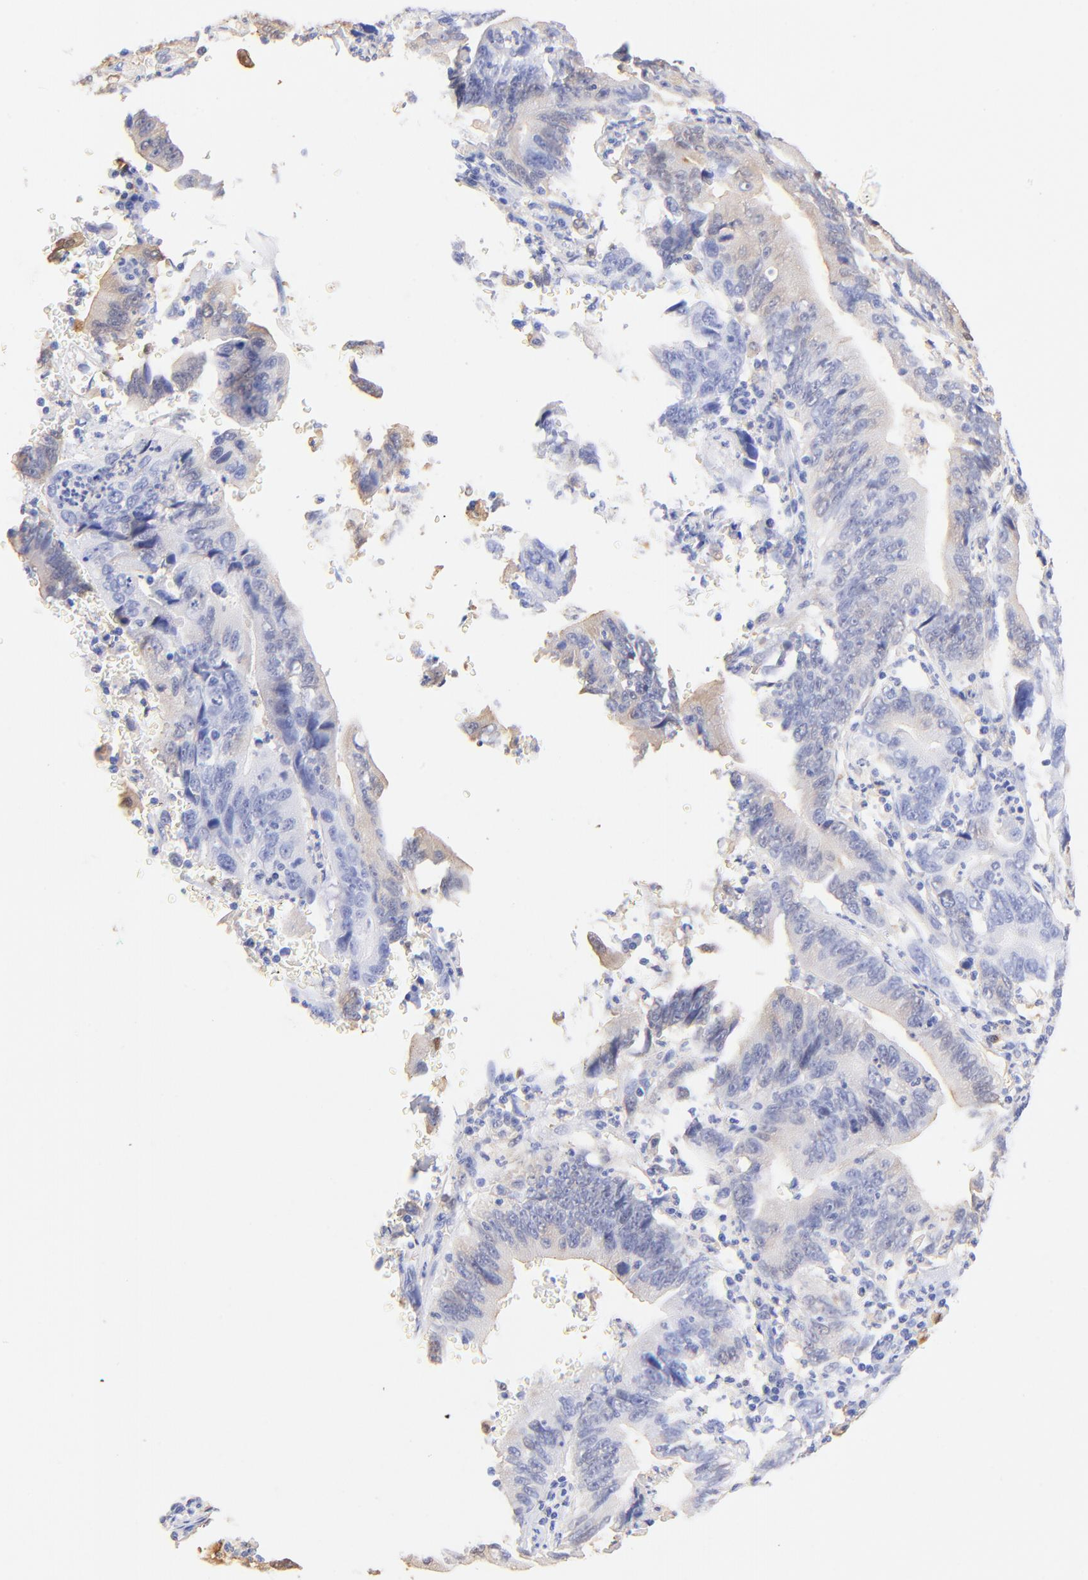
{"staining": {"intensity": "negative", "quantity": "none", "location": "none"}, "tissue": "stomach cancer", "cell_type": "Tumor cells", "image_type": "cancer", "snomed": [{"axis": "morphology", "description": "Adenocarcinoma, NOS"}, {"axis": "topography", "description": "Stomach, upper"}], "caption": "Immunohistochemistry of human stomach cancer displays no expression in tumor cells.", "gene": "ALDH1A1", "patient": {"sex": "male", "age": 63}}